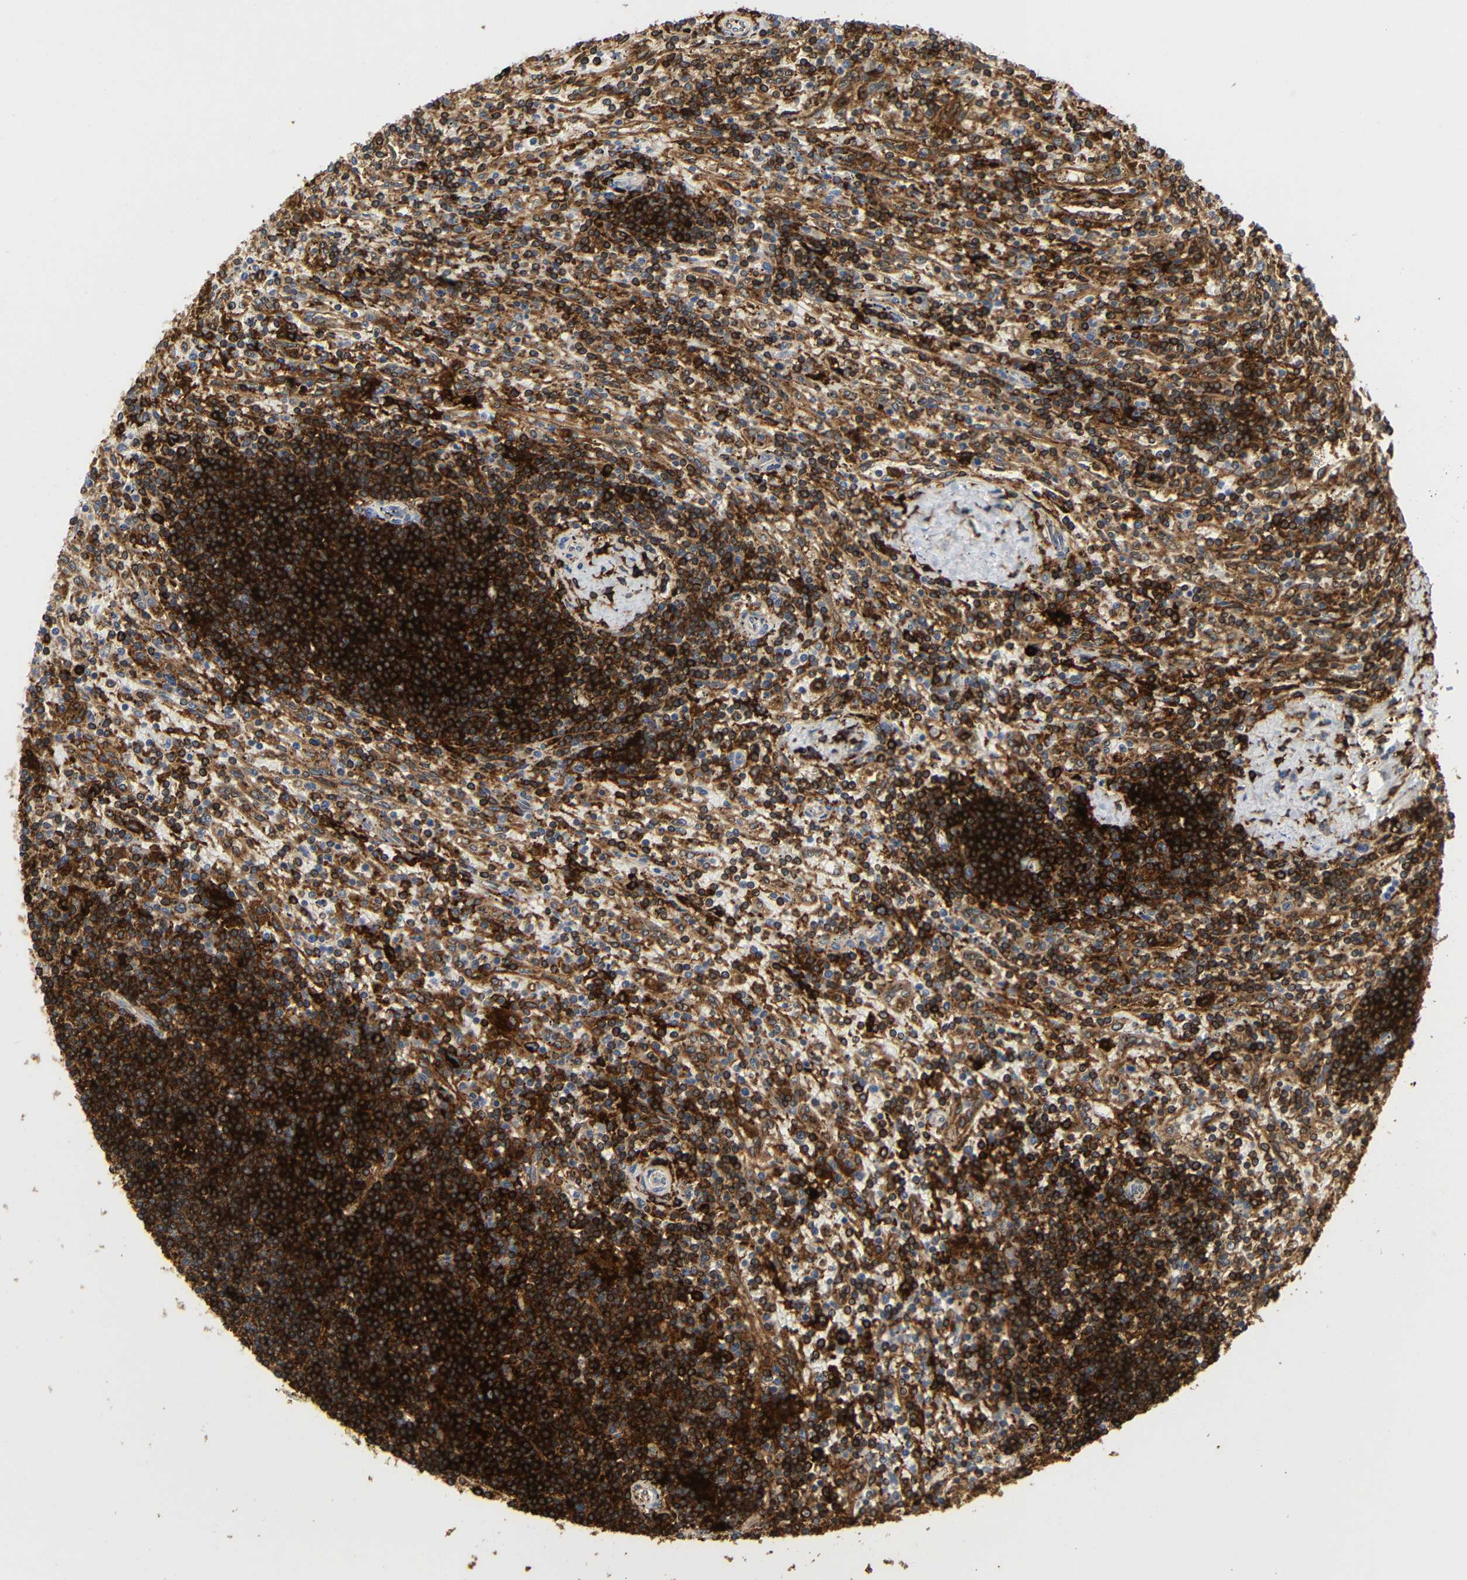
{"staining": {"intensity": "strong", "quantity": ">75%", "location": "cytoplasmic/membranous"}, "tissue": "lymphoma", "cell_type": "Tumor cells", "image_type": "cancer", "snomed": [{"axis": "morphology", "description": "Malignant lymphoma, non-Hodgkin's type, Low grade"}, {"axis": "topography", "description": "Spleen"}], "caption": "Lymphoma tissue reveals strong cytoplasmic/membranous staining in approximately >75% of tumor cells, visualized by immunohistochemistry. The staining was performed using DAB (3,3'-diaminobenzidine), with brown indicating positive protein expression. Nuclei are stained blue with hematoxylin.", "gene": "HLA-DQB1", "patient": {"sex": "male", "age": 76}}